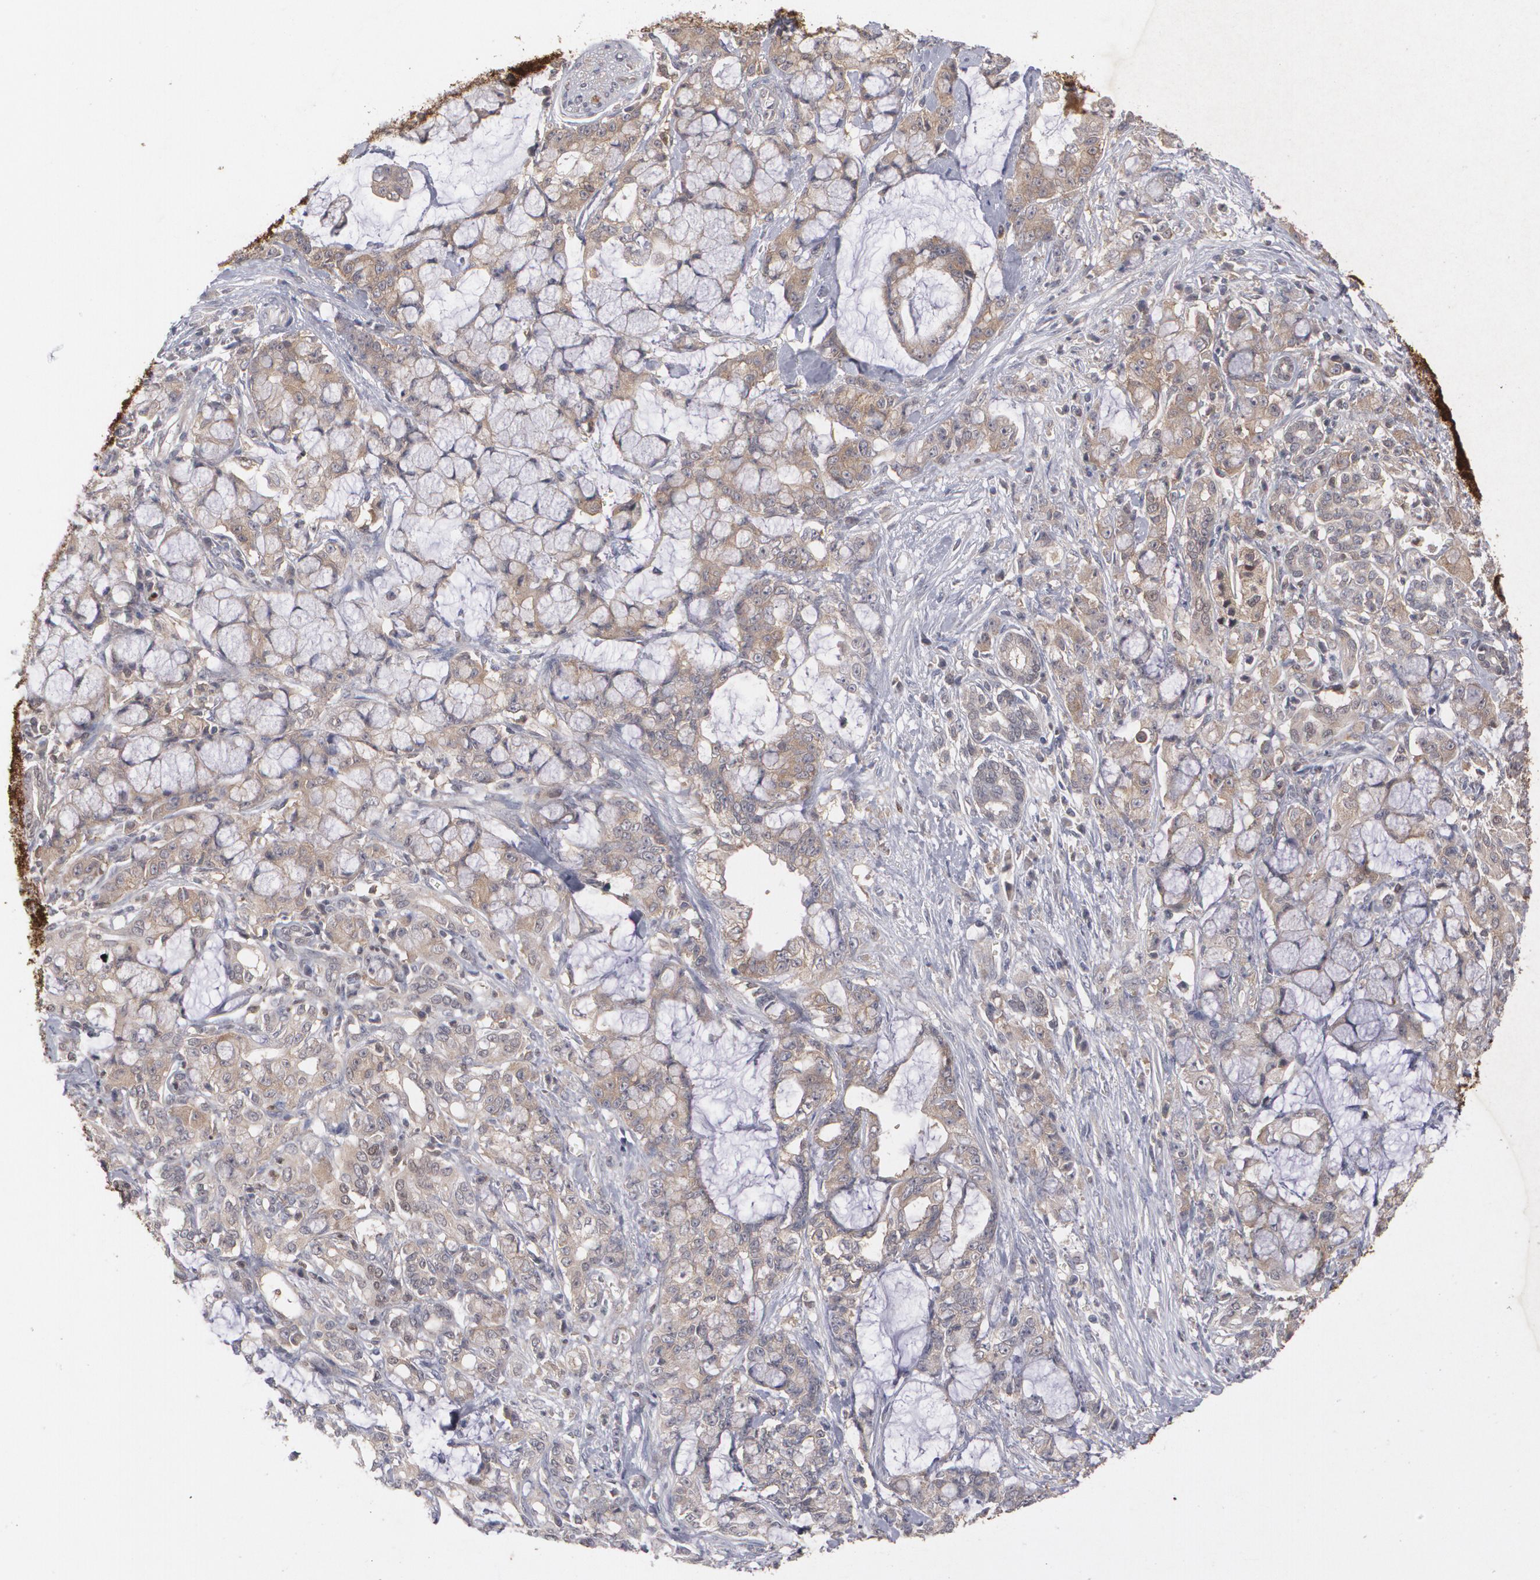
{"staining": {"intensity": "weak", "quantity": ">75%", "location": "cytoplasmic/membranous"}, "tissue": "pancreatic cancer", "cell_type": "Tumor cells", "image_type": "cancer", "snomed": [{"axis": "morphology", "description": "Adenocarcinoma, NOS"}, {"axis": "topography", "description": "Pancreas"}], "caption": "Brown immunohistochemical staining in pancreatic adenocarcinoma exhibits weak cytoplasmic/membranous staining in about >75% of tumor cells. Nuclei are stained in blue.", "gene": "HTT", "patient": {"sex": "female", "age": 73}}